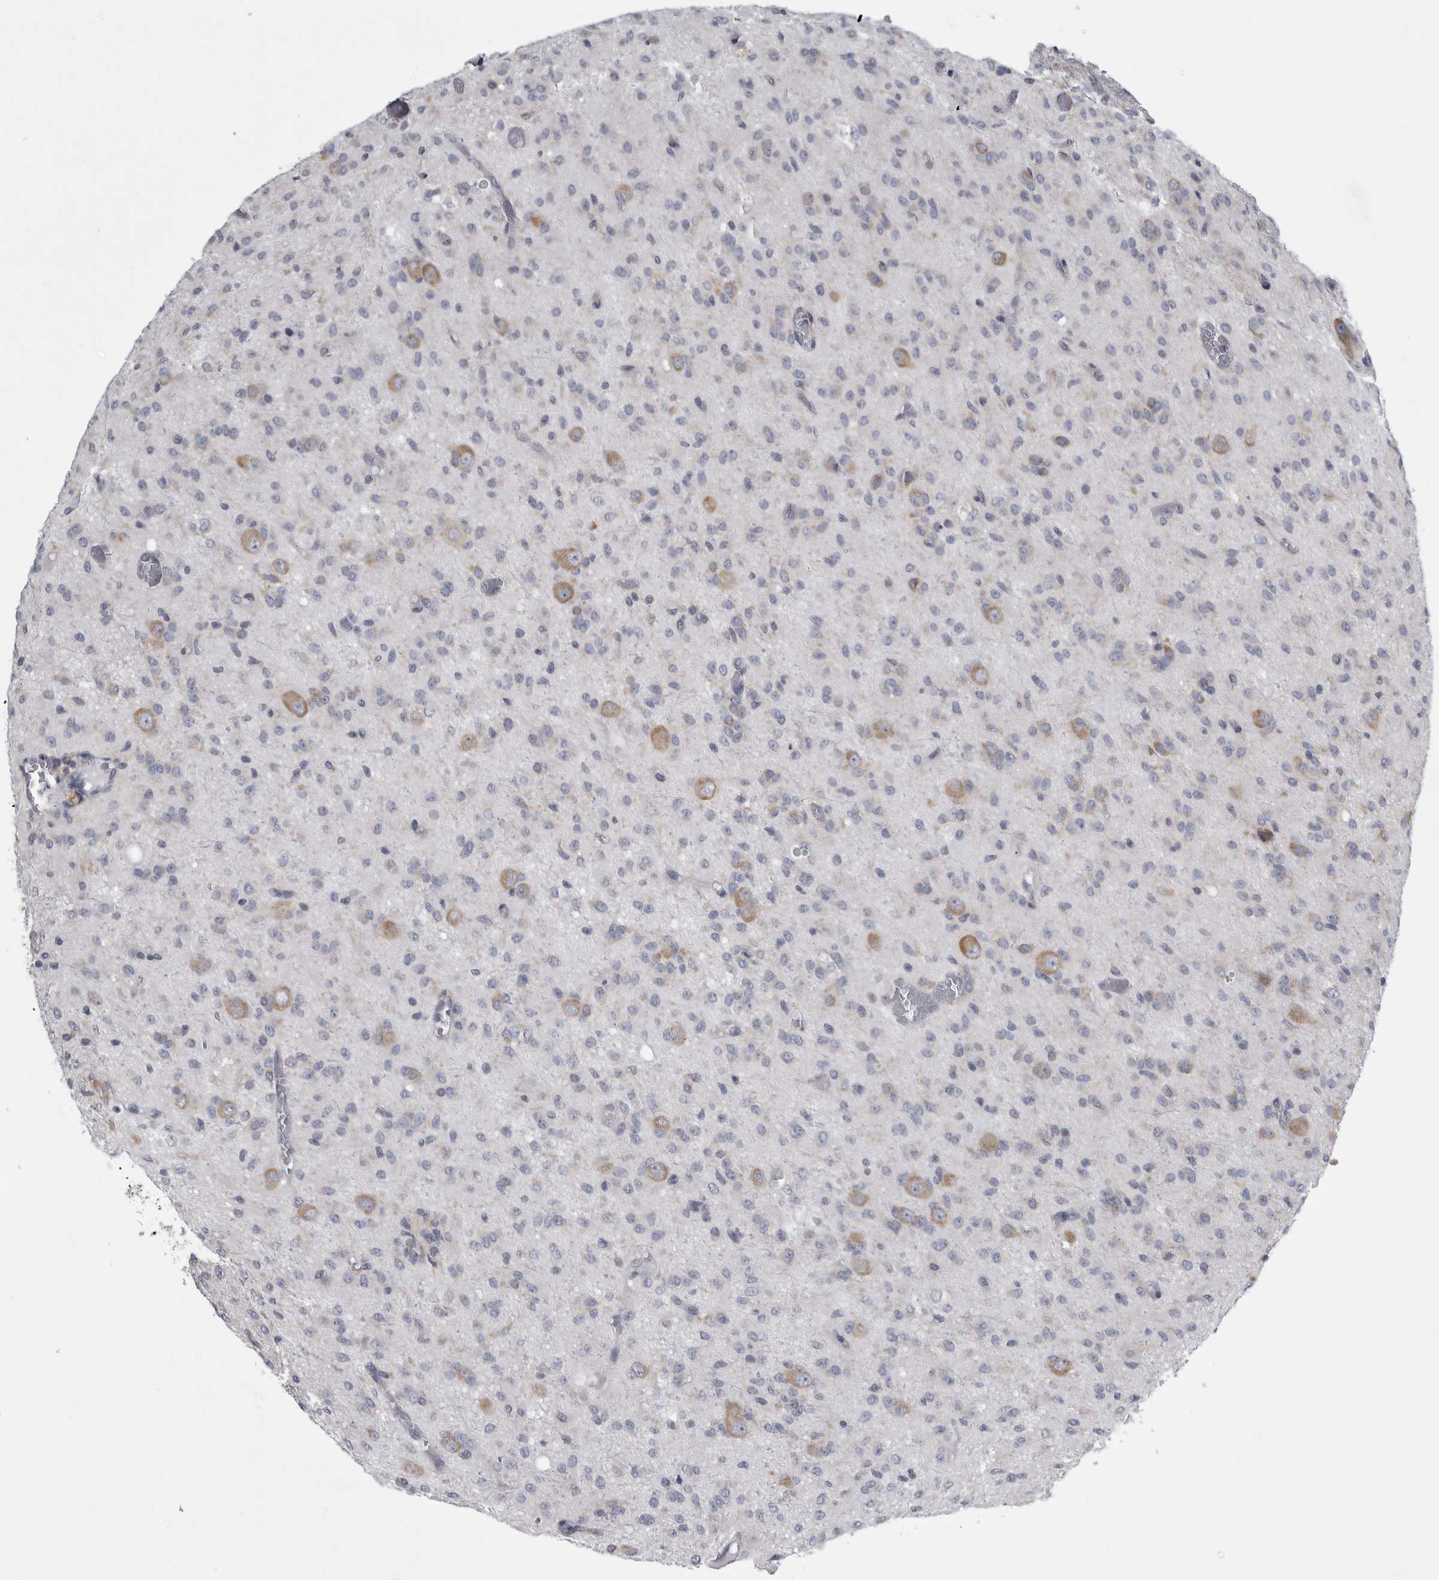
{"staining": {"intensity": "negative", "quantity": "none", "location": "none"}, "tissue": "glioma", "cell_type": "Tumor cells", "image_type": "cancer", "snomed": [{"axis": "morphology", "description": "Glioma, malignant, High grade"}, {"axis": "topography", "description": "Brain"}], "caption": "High power microscopy image of an immunohistochemistry (IHC) image of glioma, revealing no significant expression in tumor cells.", "gene": "PRRC2C", "patient": {"sex": "female", "age": 59}}